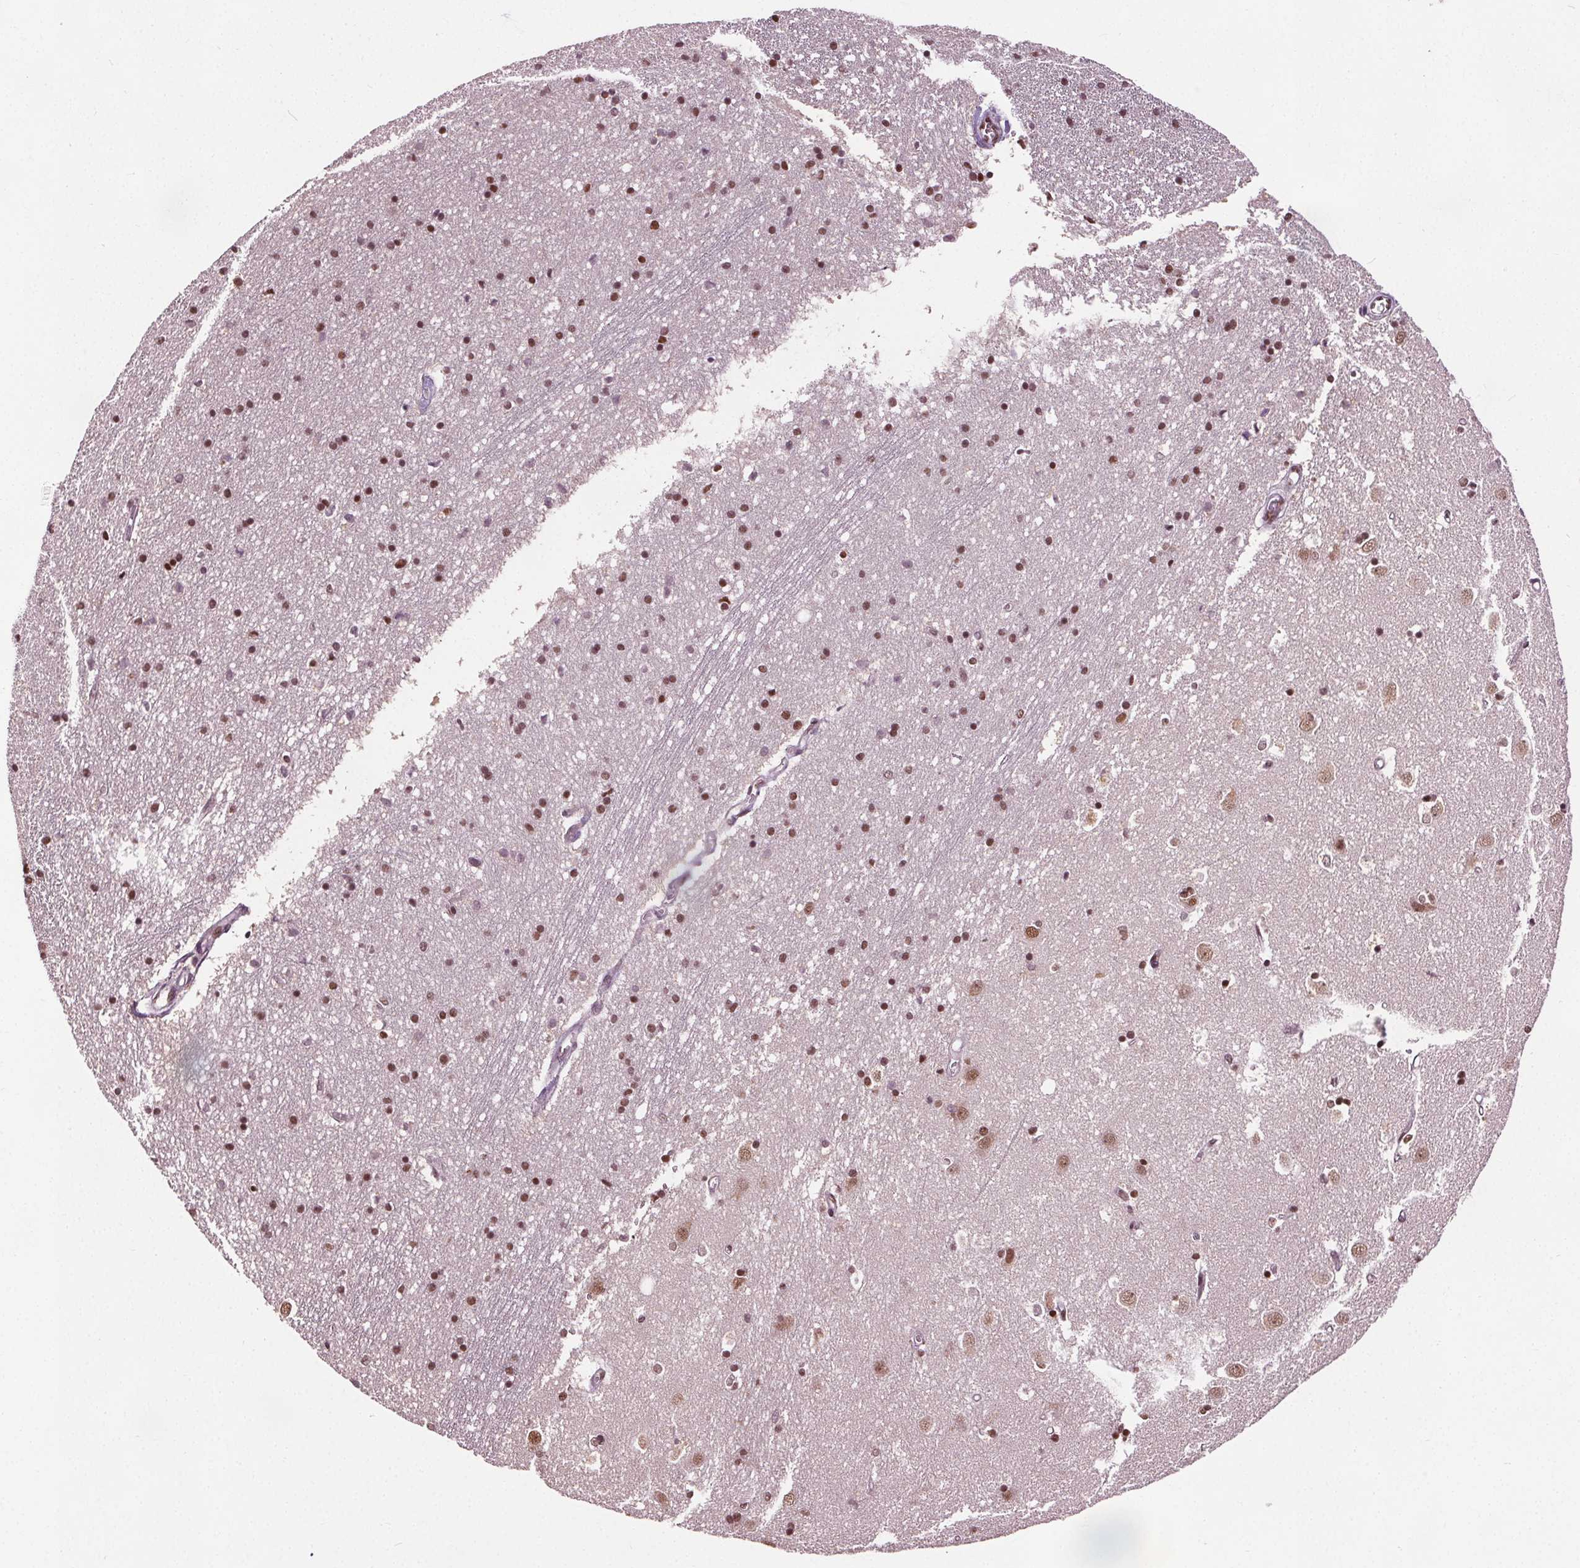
{"staining": {"intensity": "moderate", "quantity": ">75%", "location": "nuclear"}, "tissue": "caudate", "cell_type": "Glial cells", "image_type": "normal", "snomed": [{"axis": "morphology", "description": "Normal tissue, NOS"}, {"axis": "topography", "description": "Lateral ventricle wall"}], "caption": "A medium amount of moderate nuclear staining is identified in approximately >75% of glial cells in unremarkable caudate.", "gene": "IWS1", "patient": {"sex": "male", "age": 54}}